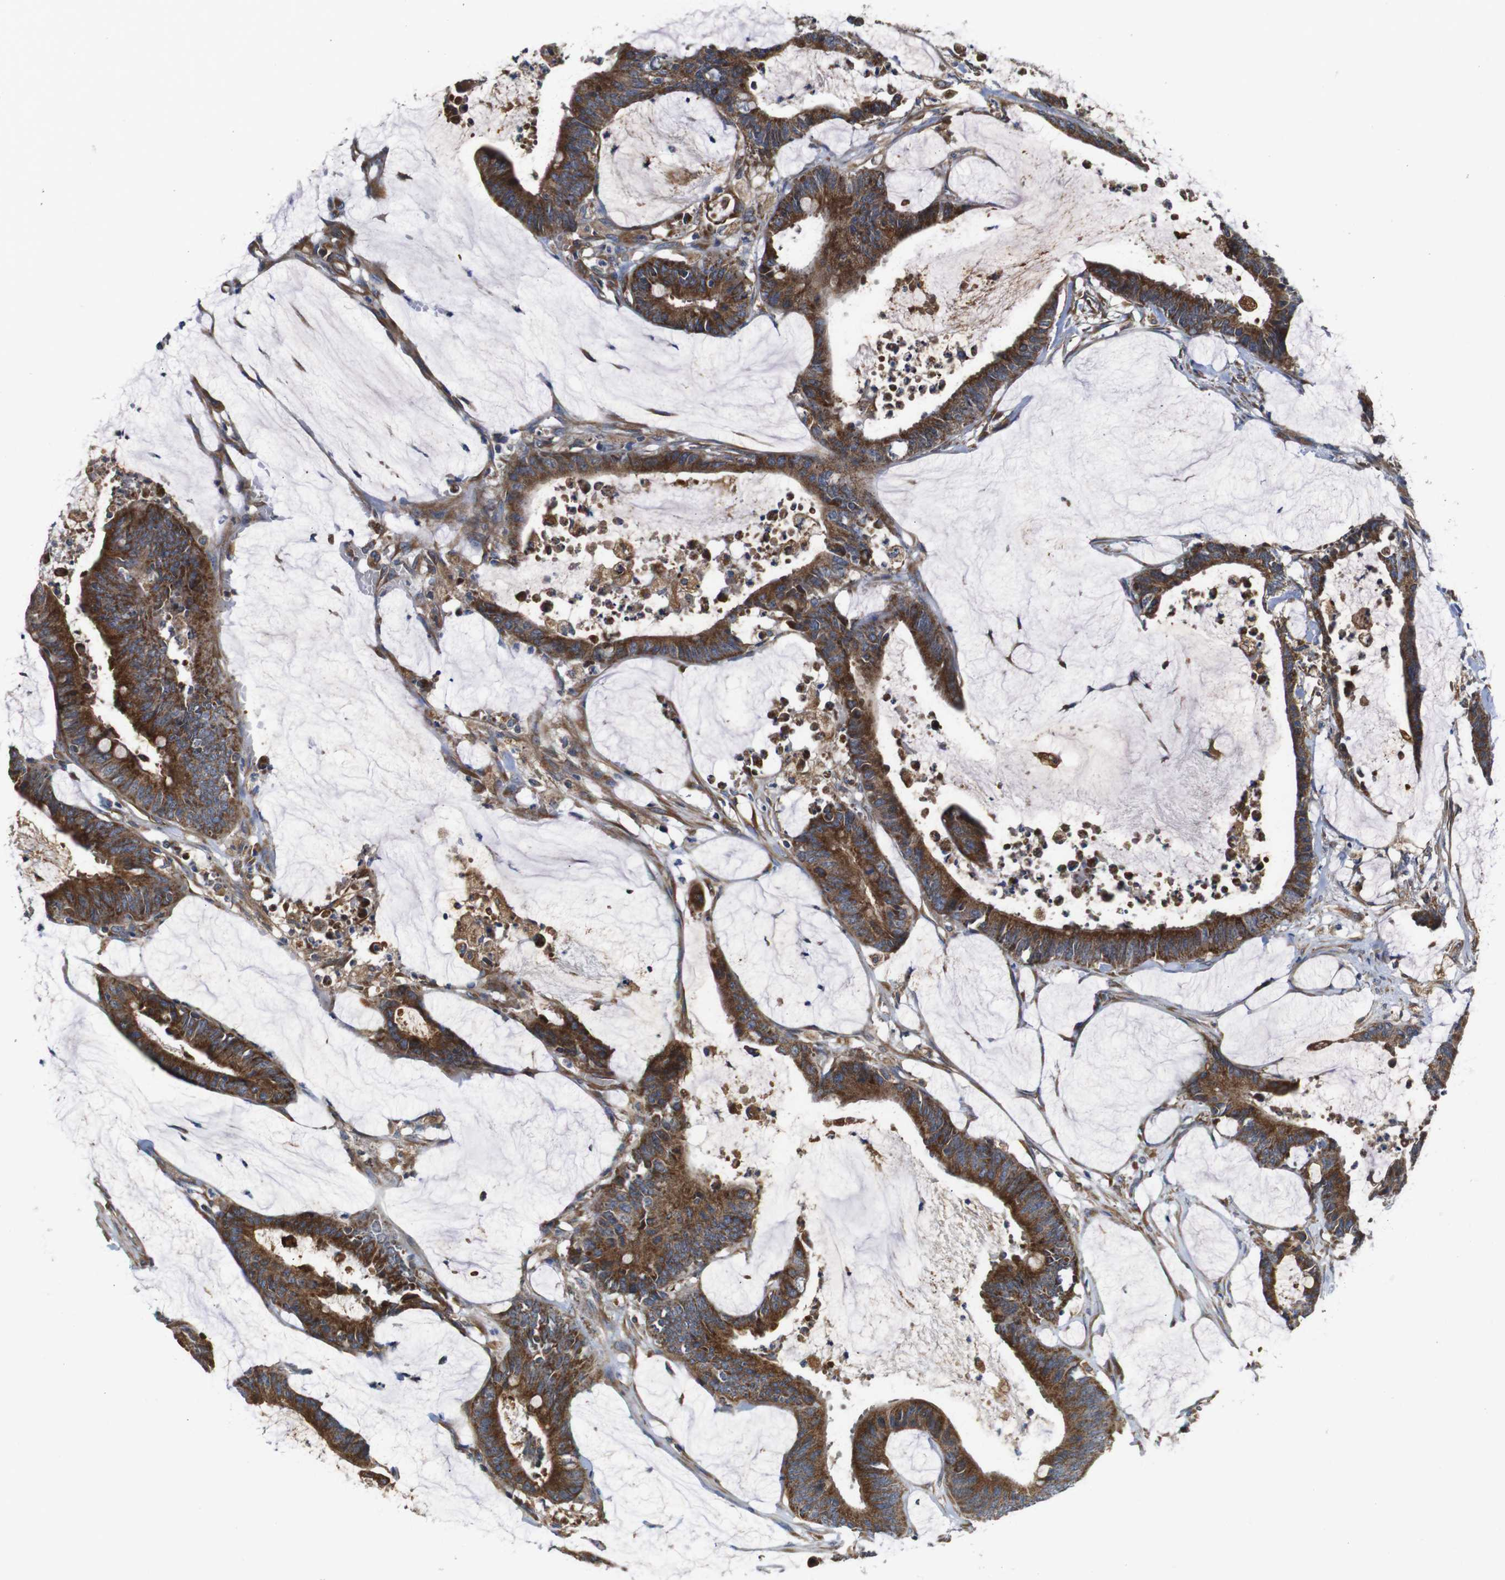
{"staining": {"intensity": "moderate", "quantity": ">75%", "location": "cytoplasmic/membranous"}, "tissue": "colorectal cancer", "cell_type": "Tumor cells", "image_type": "cancer", "snomed": [{"axis": "morphology", "description": "Adenocarcinoma, NOS"}, {"axis": "topography", "description": "Rectum"}], "caption": "Colorectal adenocarcinoma stained with immunohistochemistry demonstrates moderate cytoplasmic/membranous expression in about >75% of tumor cells.", "gene": "POMK", "patient": {"sex": "female", "age": 66}}